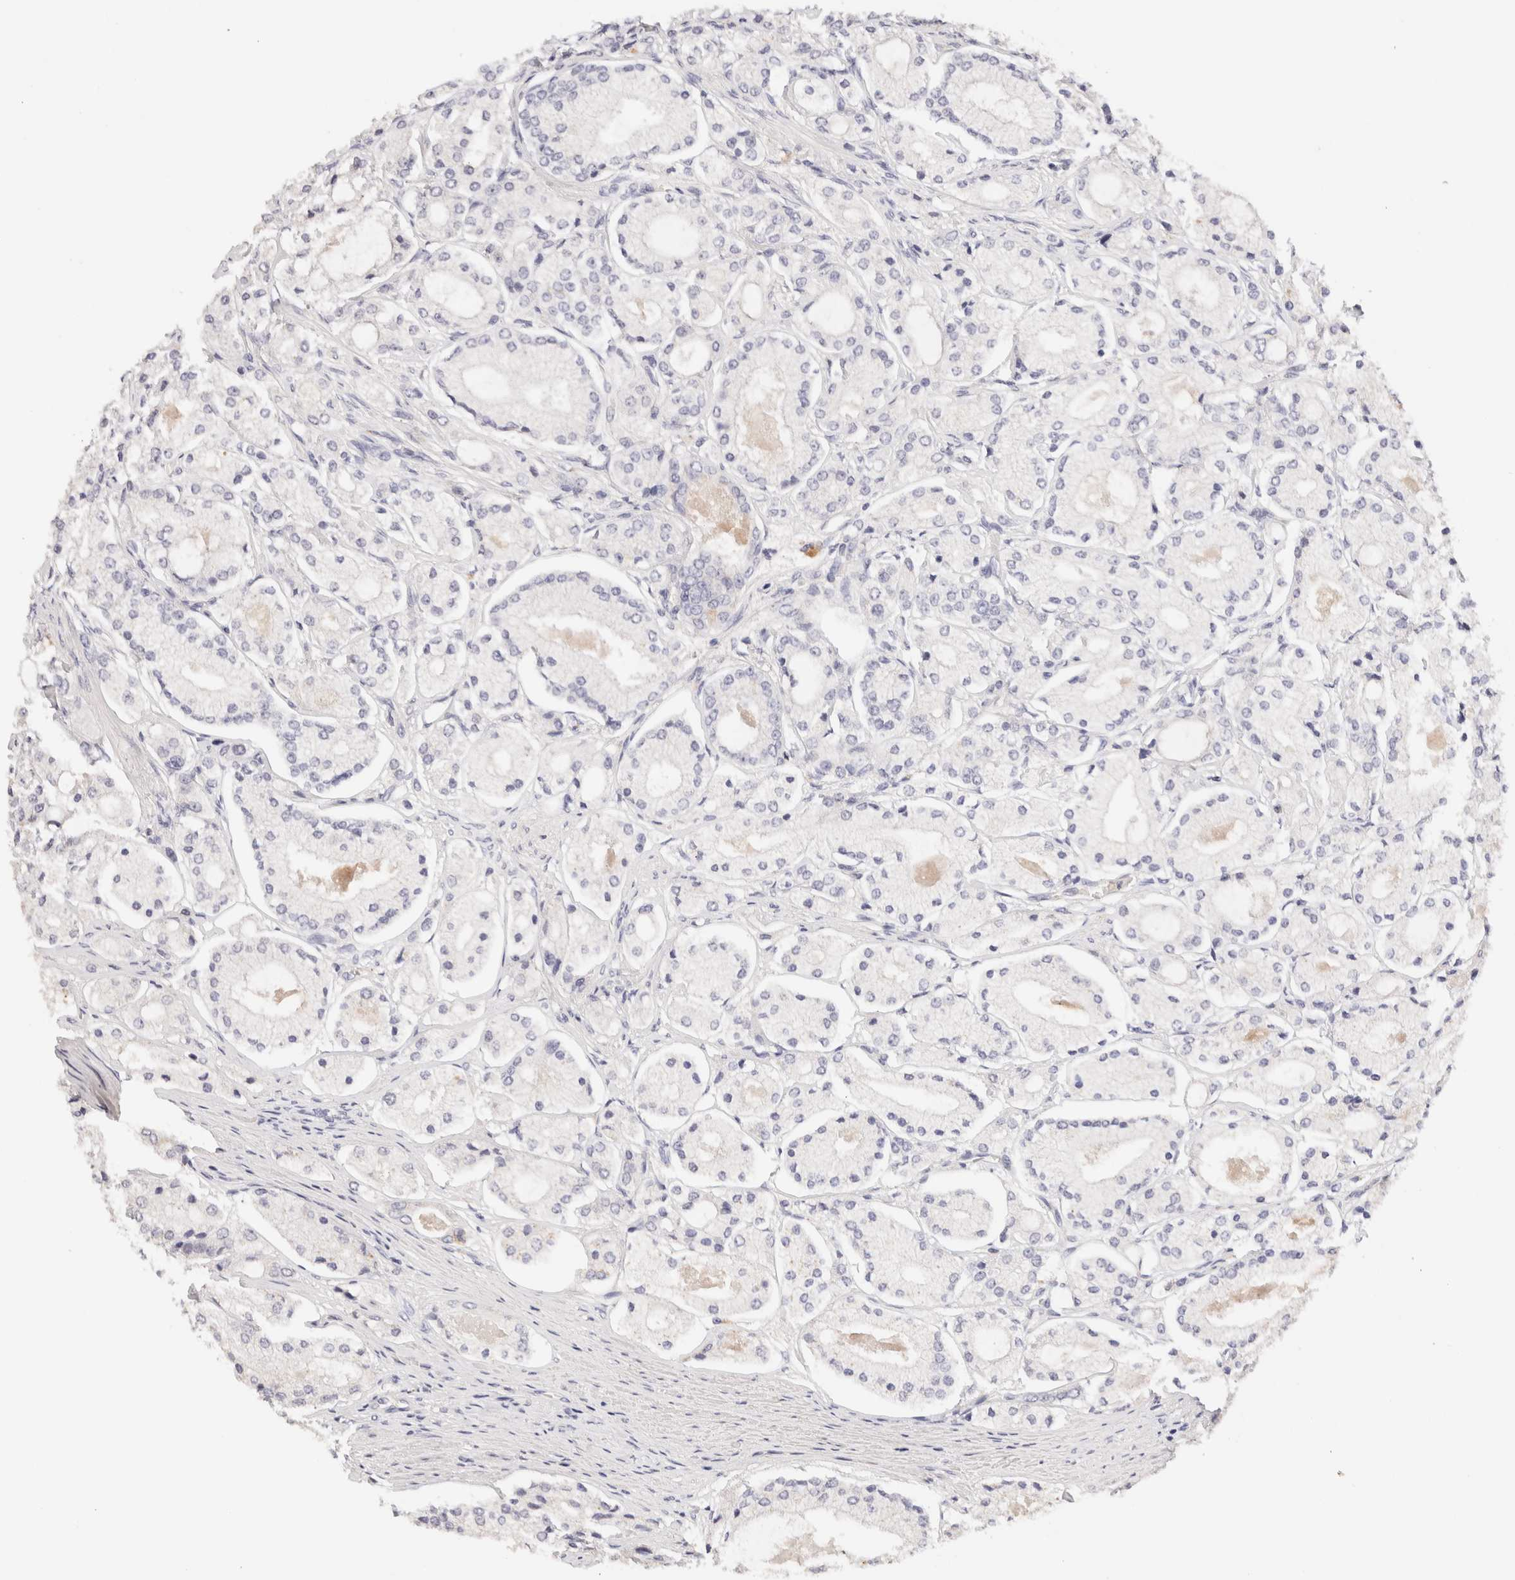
{"staining": {"intensity": "negative", "quantity": "none", "location": "none"}, "tissue": "prostate cancer", "cell_type": "Tumor cells", "image_type": "cancer", "snomed": [{"axis": "morphology", "description": "Adenocarcinoma, High grade"}, {"axis": "topography", "description": "Prostate"}], "caption": "Histopathology image shows no significant protein expression in tumor cells of adenocarcinoma (high-grade) (prostate). (Brightfield microscopy of DAB IHC at high magnification).", "gene": "SCGB2A2", "patient": {"sex": "male", "age": 65}}